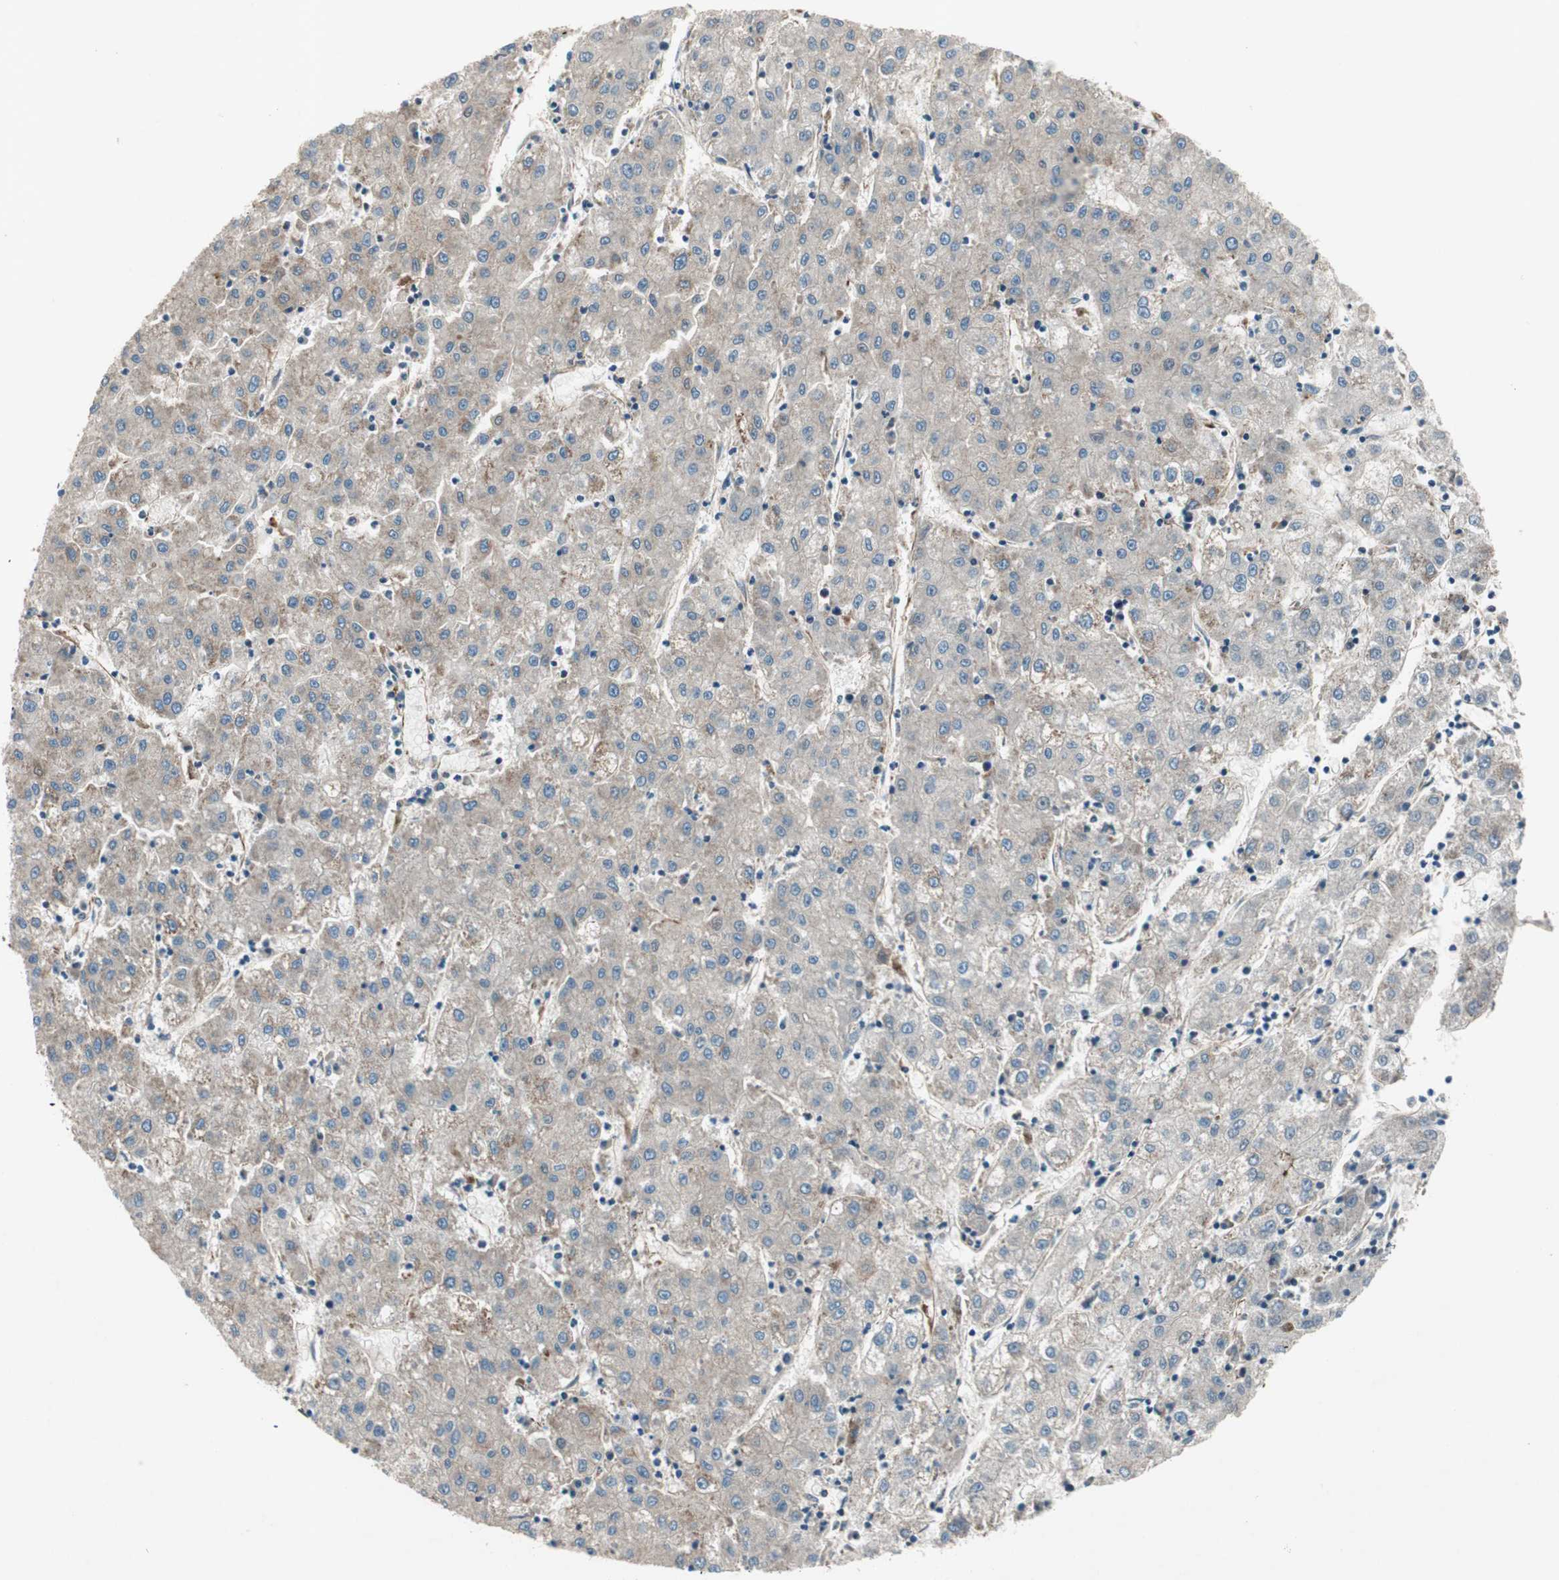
{"staining": {"intensity": "weak", "quantity": "25%-75%", "location": "cytoplasmic/membranous"}, "tissue": "liver cancer", "cell_type": "Tumor cells", "image_type": "cancer", "snomed": [{"axis": "morphology", "description": "Carcinoma, Hepatocellular, NOS"}, {"axis": "topography", "description": "Liver"}], "caption": "There is low levels of weak cytoplasmic/membranous expression in tumor cells of liver cancer (hepatocellular carcinoma), as demonstrated by immunohistochemical staining (brown color).", "gene": "SRCIN1", "patient": {"sex": "male", "age": 72}}